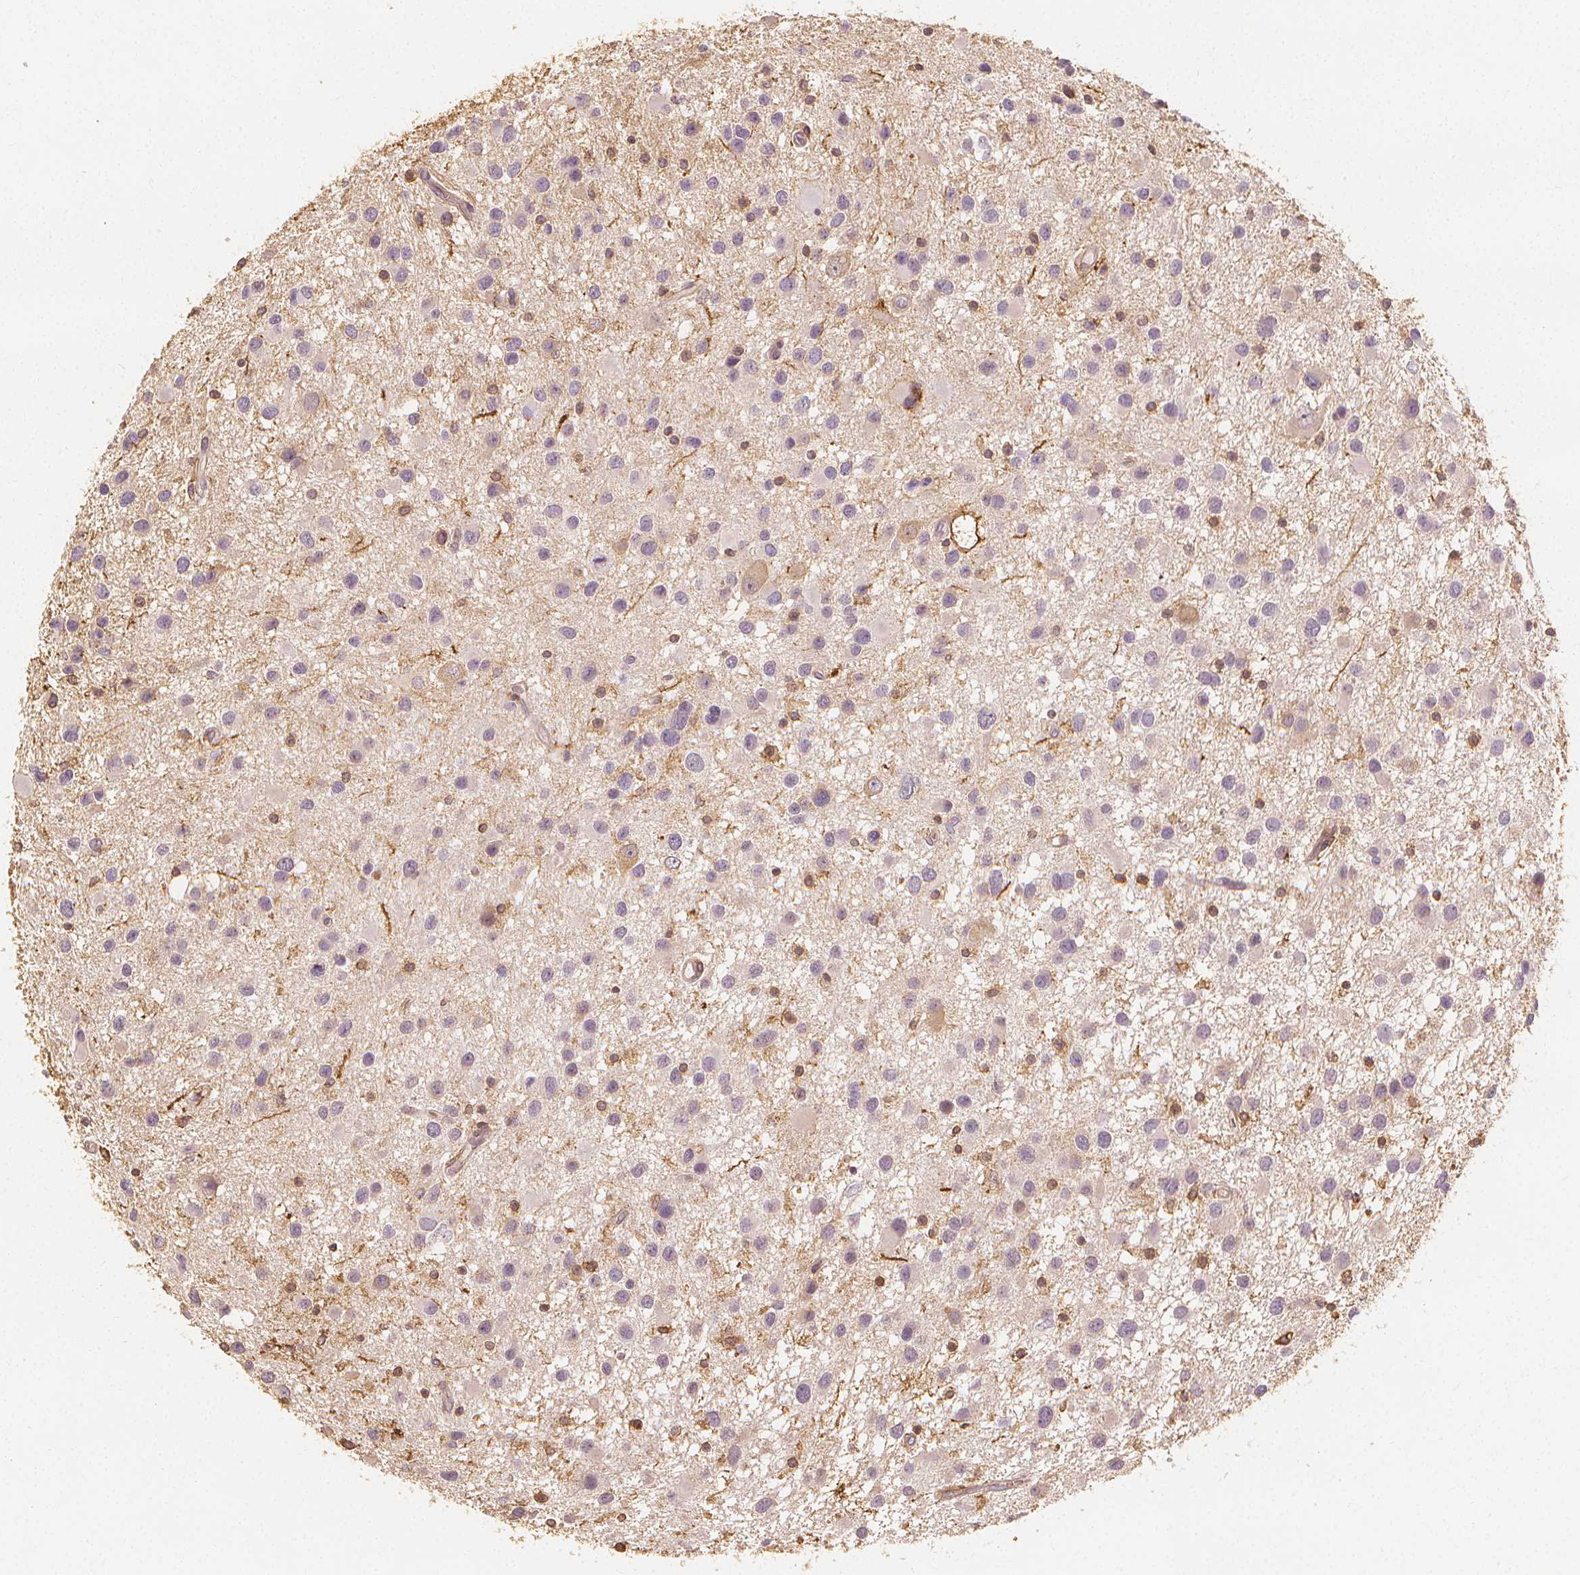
{"staining": {"intensity": "negative", "quantity": "none", "location": "none"}, "tissue": "glioma", "cell_type": "Tumor cells", "image_type": "cancer", "snomed": [{"axis": "morphology", "description": "Glioma, malignant, Low grade"}, {"axis": "topography", "description": "Brain"}], "caption": "Glioma was stained to show a protein in brown. There is no significant staining in tumor cells.", "gene": "ARHGAP26", "patient": {"sex": "female", "age": 32}}